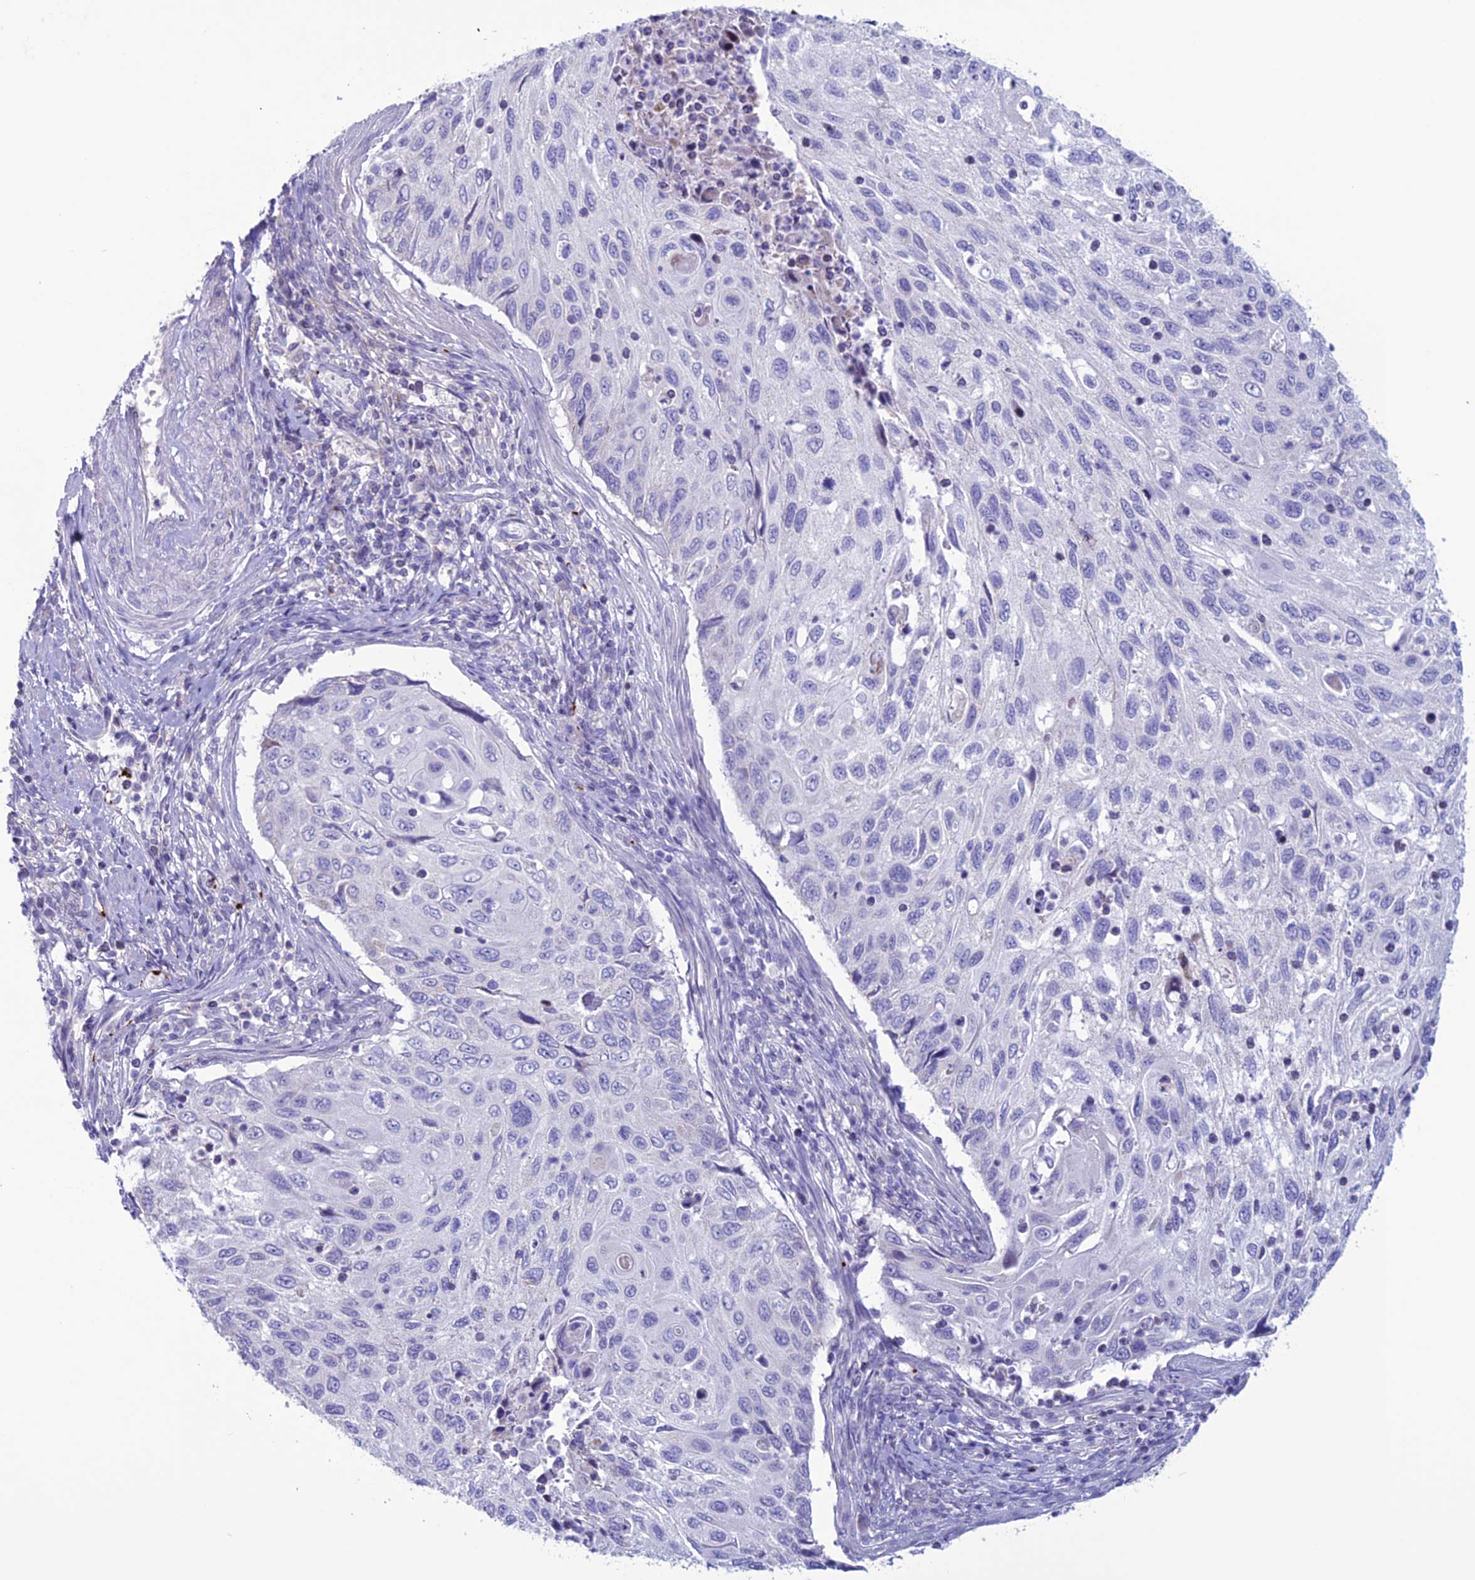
{"staining": {"intensity": "negative", "quantity": "none", "location": "none"}, "tissue": "cervical cancer", "cell_type": "Tumor cells", "image_type": "cancer", "snomed": [{"axis": "morphology", "description": "Squamous cell carcinoma, NOS"}, {"axis": "topography", "description": "Cervix"}], "caption": "Tumor cells are negative for protein expression in human cervical cancer (squamous cell carcinoma).", "gene": "C21orf140", "patient": {"sex": "female", "age": 70}}